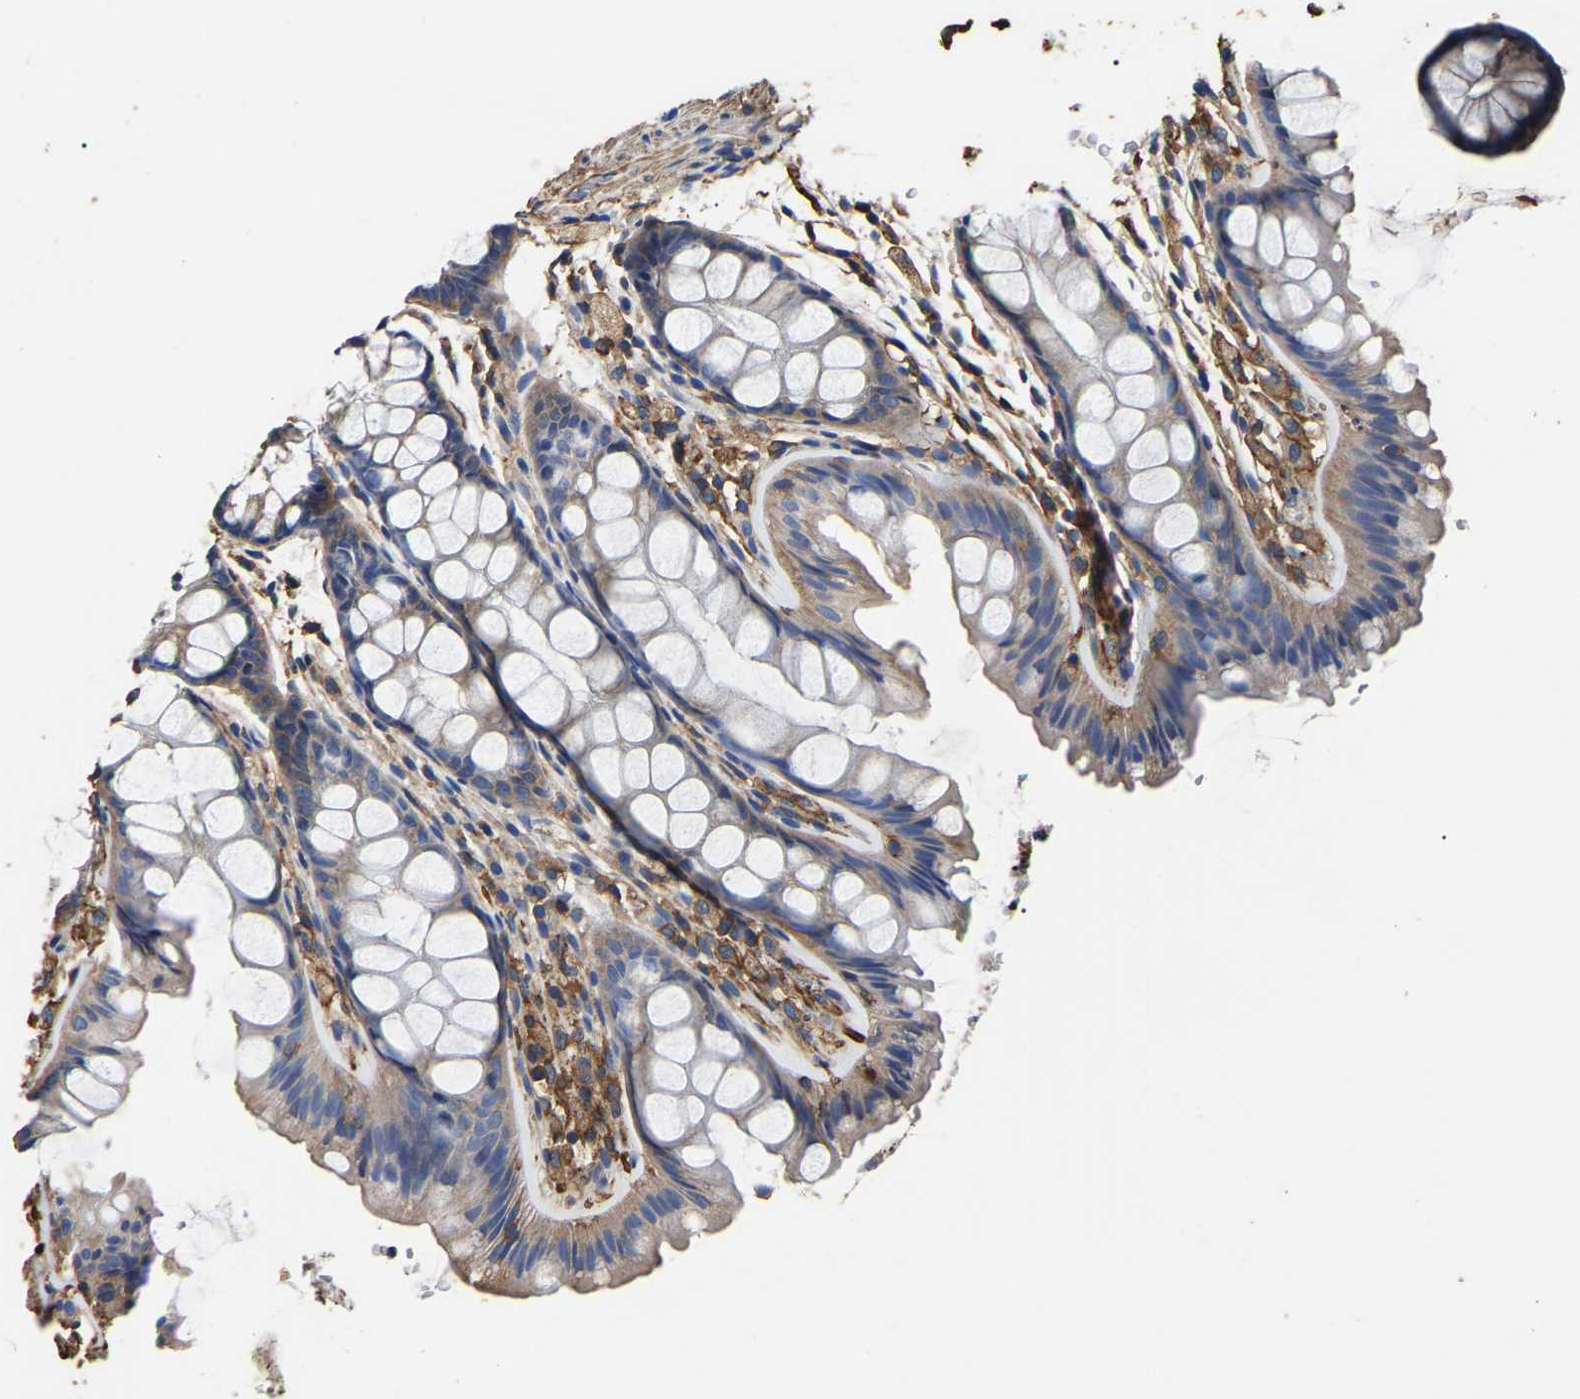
{"staining": {"intensity": "moderate", "quantity": ">75%", "location": "cytoplasmic/membranous"}, "tissue": "colon", "cell_type": "Endothelial cells", "image_type": "normal", "snomed": [{"axis": "morphology", "description": "Normal tissue, NOS"}, {"axis": "topography", "description": "Colon"}], "caption": "A micrograph of human colon stained for a protein reveals moderate cytoplasmic/membranous brown staining in endothelial cells.", "gene": "ARMT1", "patient": {"sex": "female", "age": 56}}